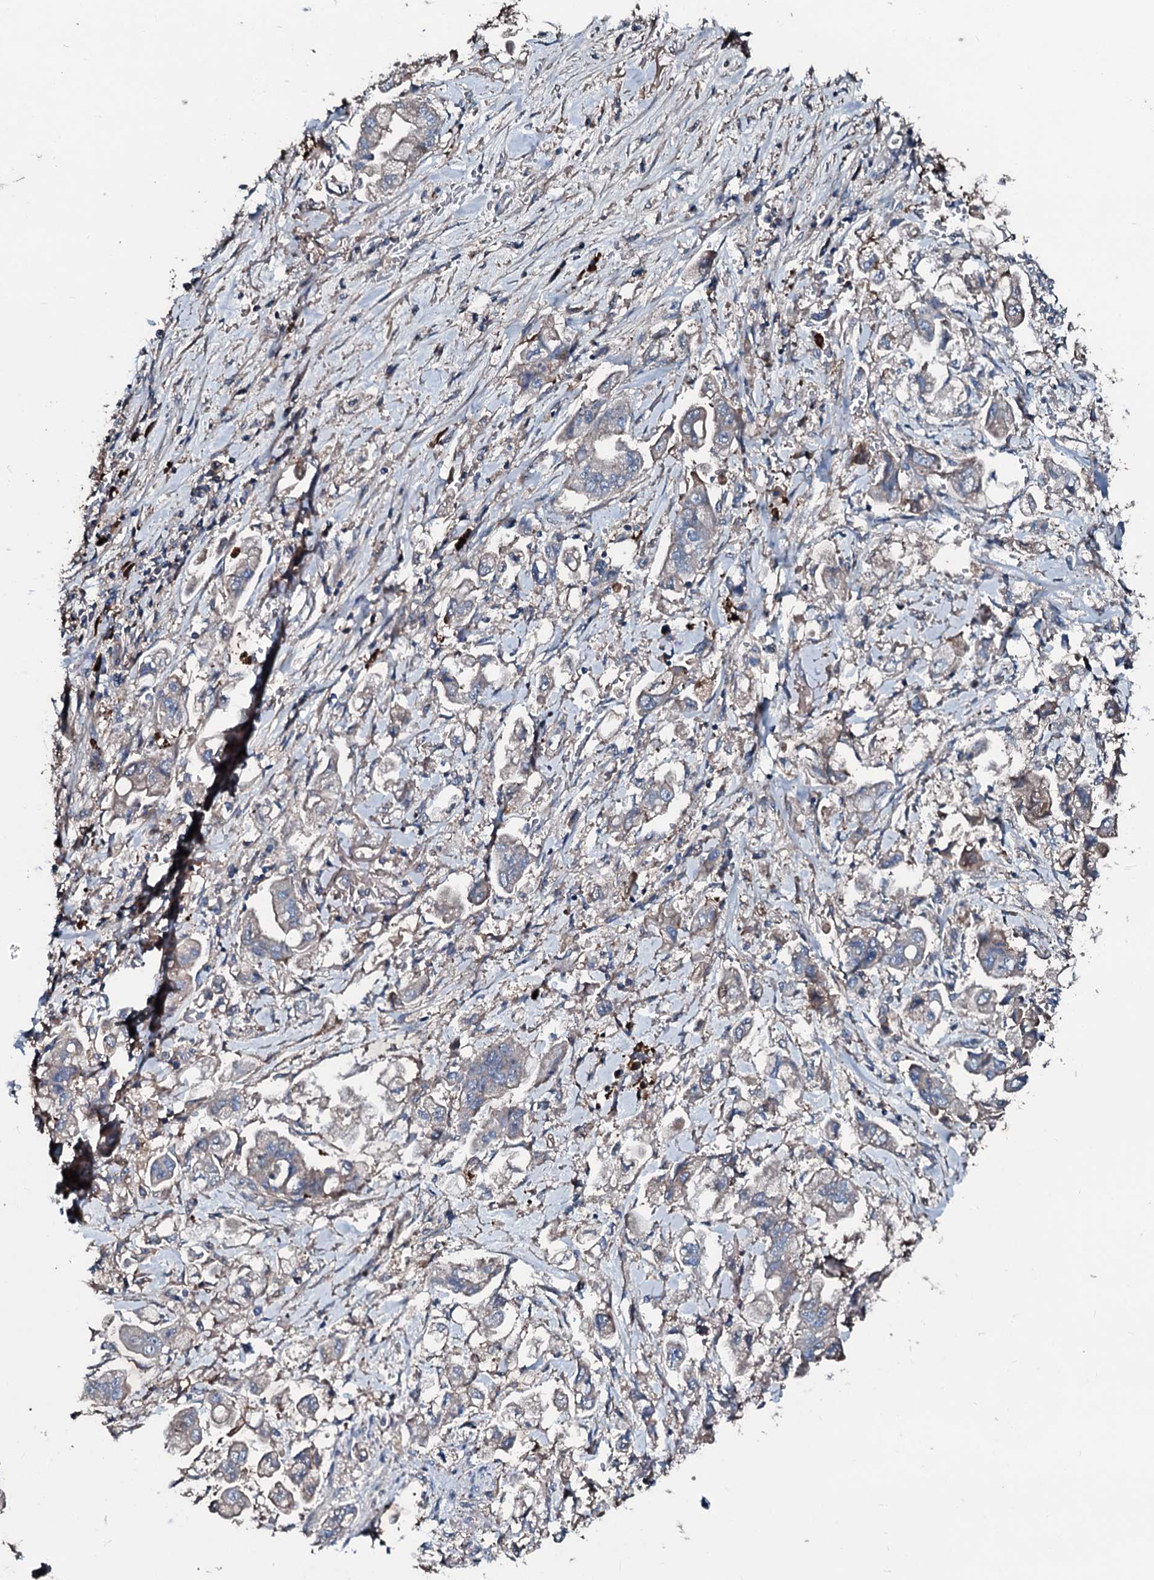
{"staining": {"intensity": "weak", "quantity": "<25%", "location": "cytoplasmic/membranous"}, "tissue": "stomach cancer", "cell_type": "Tumor cells", "image_type": "cancer", "snomed": [{"axis": "morphology", "description": "Adenocarcinoma, NOS"}, {"axis": "topography", "description": "Stomach"}], "caption": "The micrograph exhibits no staining of tumor cells in stomach cancer (adenocarcinoma).", "gene": "AARS1", "patient": {"sex": "male", "age": 62}}